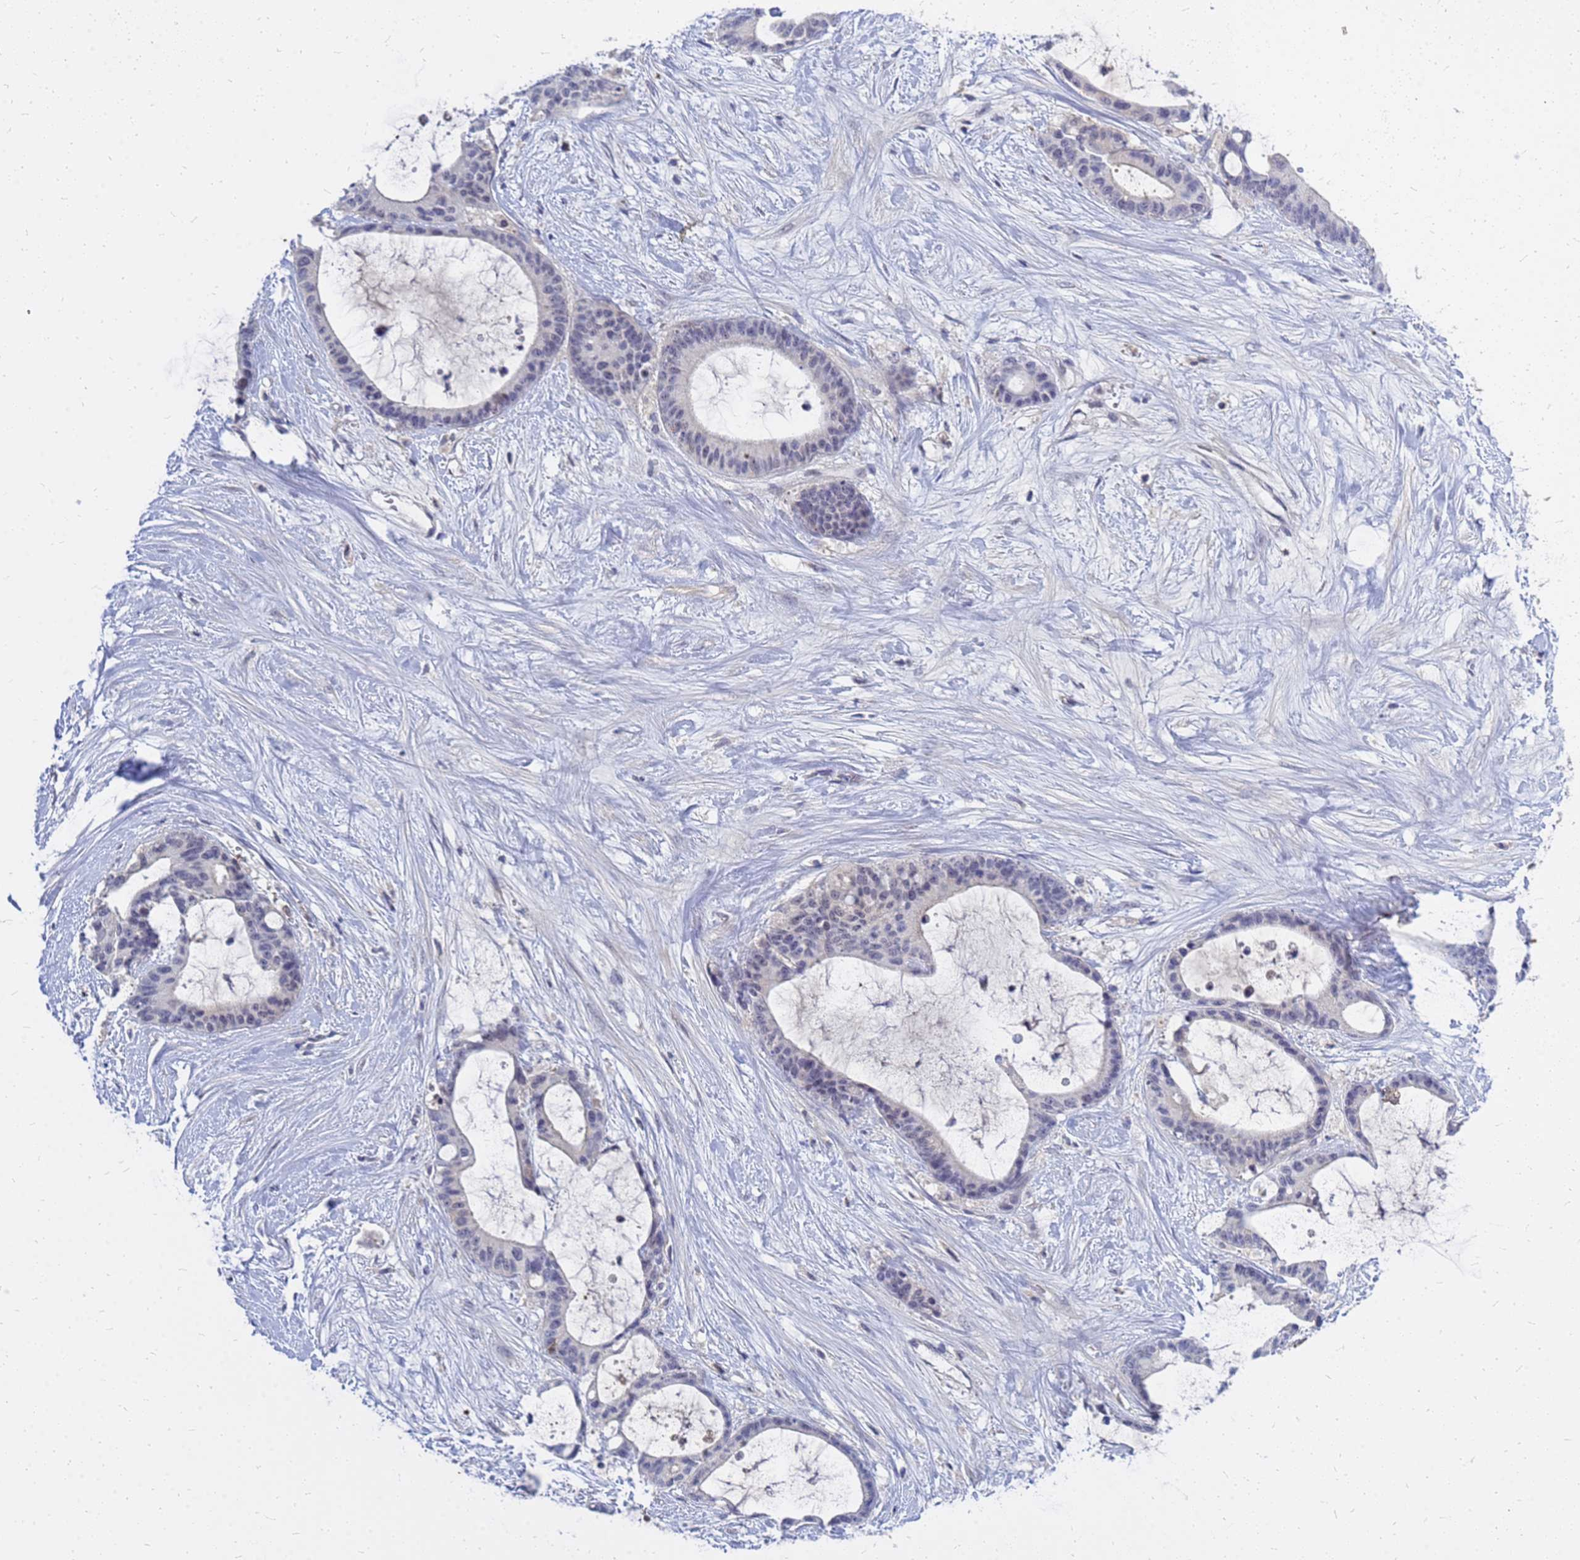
{"staining": {"intensity": "negative", "quantity": "none", "location": "none"}, "tissue": "liver cancer", "cell_type": "Tumor cells", "image_type": "cancer", "snomed": [{"axis": "morphology", "description": "Normal tissue, NOS"}, {"axis": "morphology", "description": "Cholangiocarcinoma"}, {"axis": "topography", "description": "Liver"}, {"axis": "topography", "description": "Peripheral nerve tissue"}], "caption": "Tumor cells show no significant expression in liver cancer.", "gene": "SRGAP3", "patient": {"sex": "female", "age": 73}}